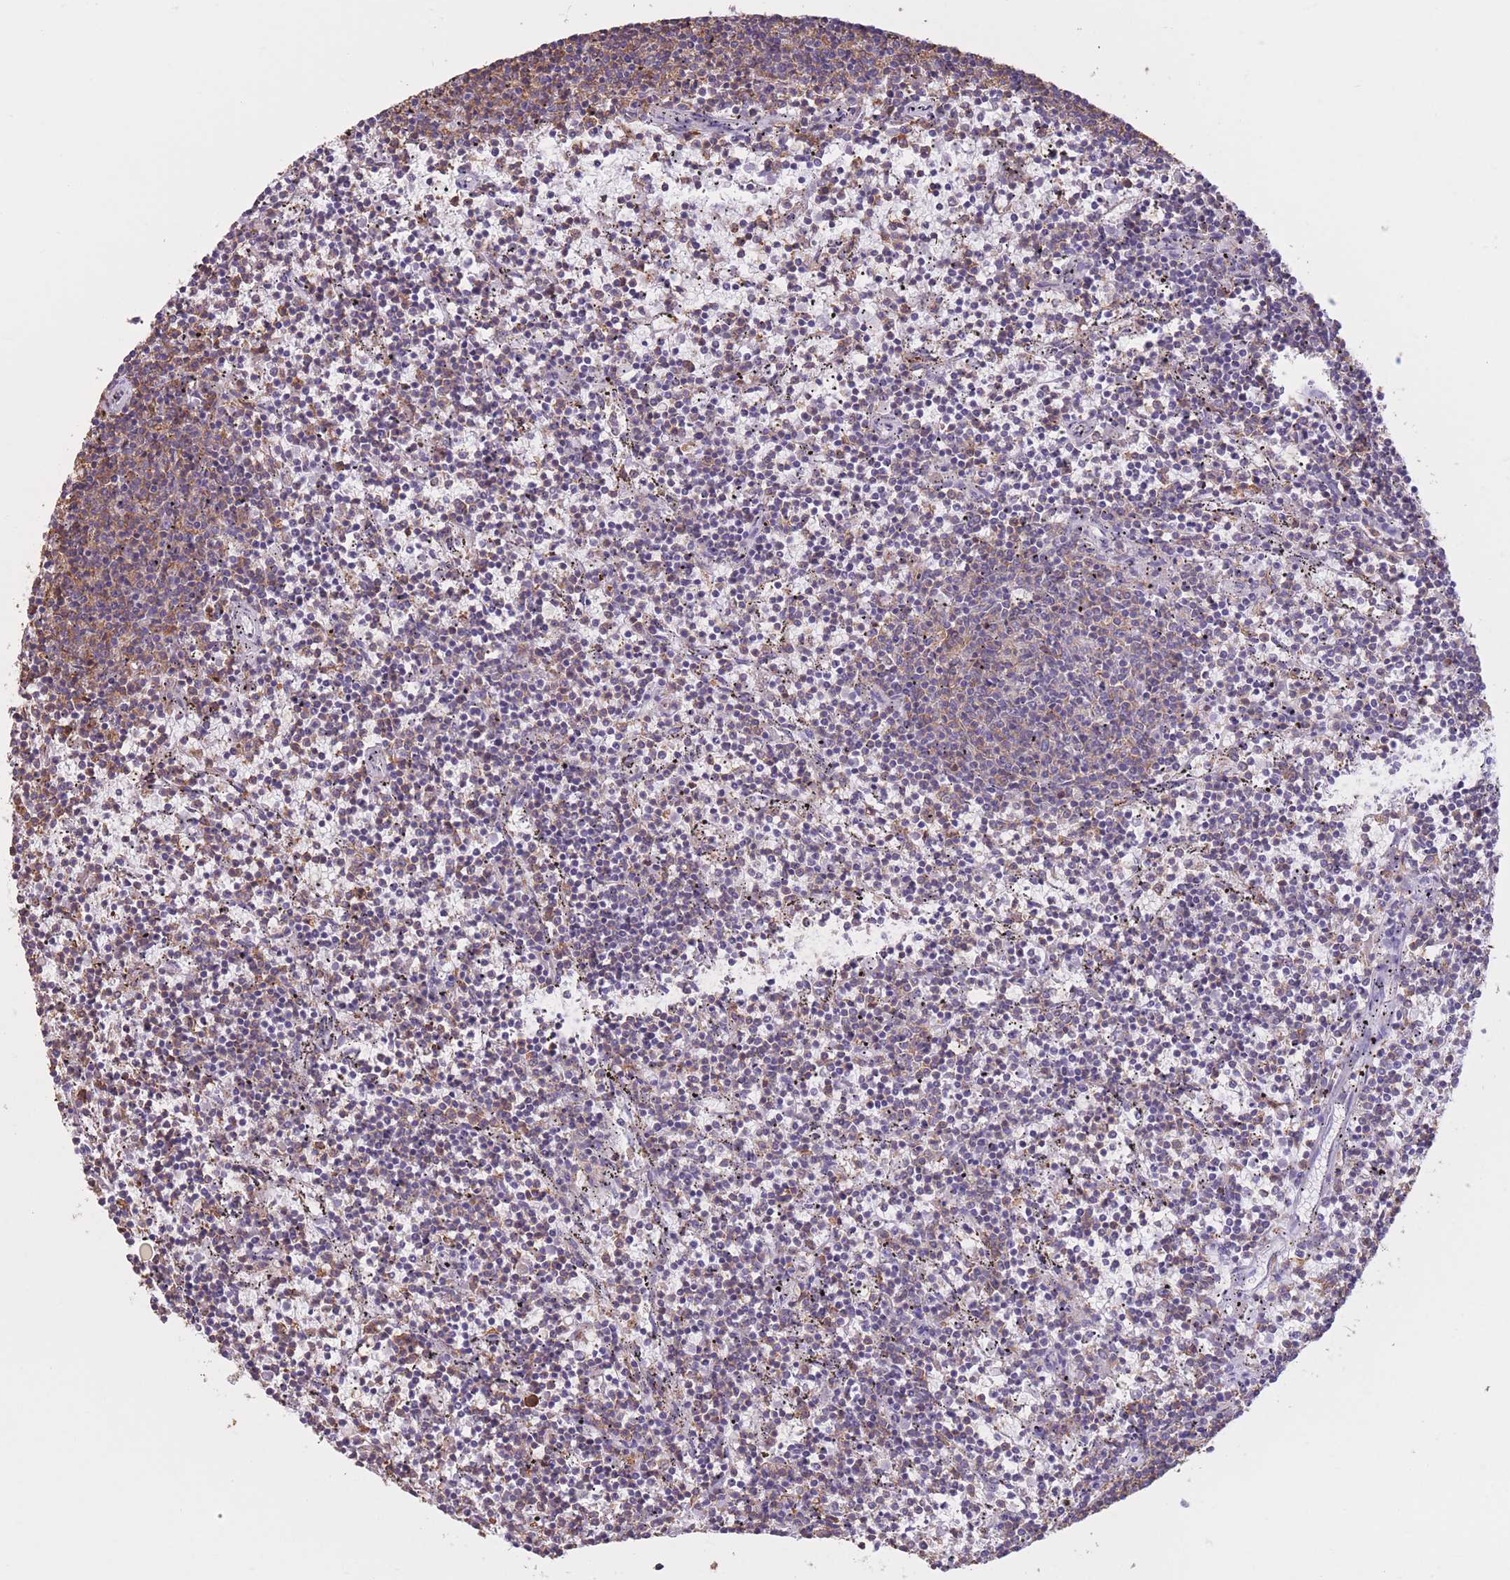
{"staining": {"intensity": "negative", "quantity": "none", "location": "none"}, "tissue": "lymphoma", "cell_type": "Tumor cells", "image_type": "cancer", "snomed": [{"axis": "morphology", "description": "Malignant lymphoma, non-Hodgkin's type, Low grade"}, {"axis": "topography", "description": "Spleen"}], "caption": "Tumor cells show no significant protein expression in malignant lymphoma, non-Hodgkin's type (low-grade).", "gene": "PDHA1", "patient": {"sex": "female", "age": 50}}